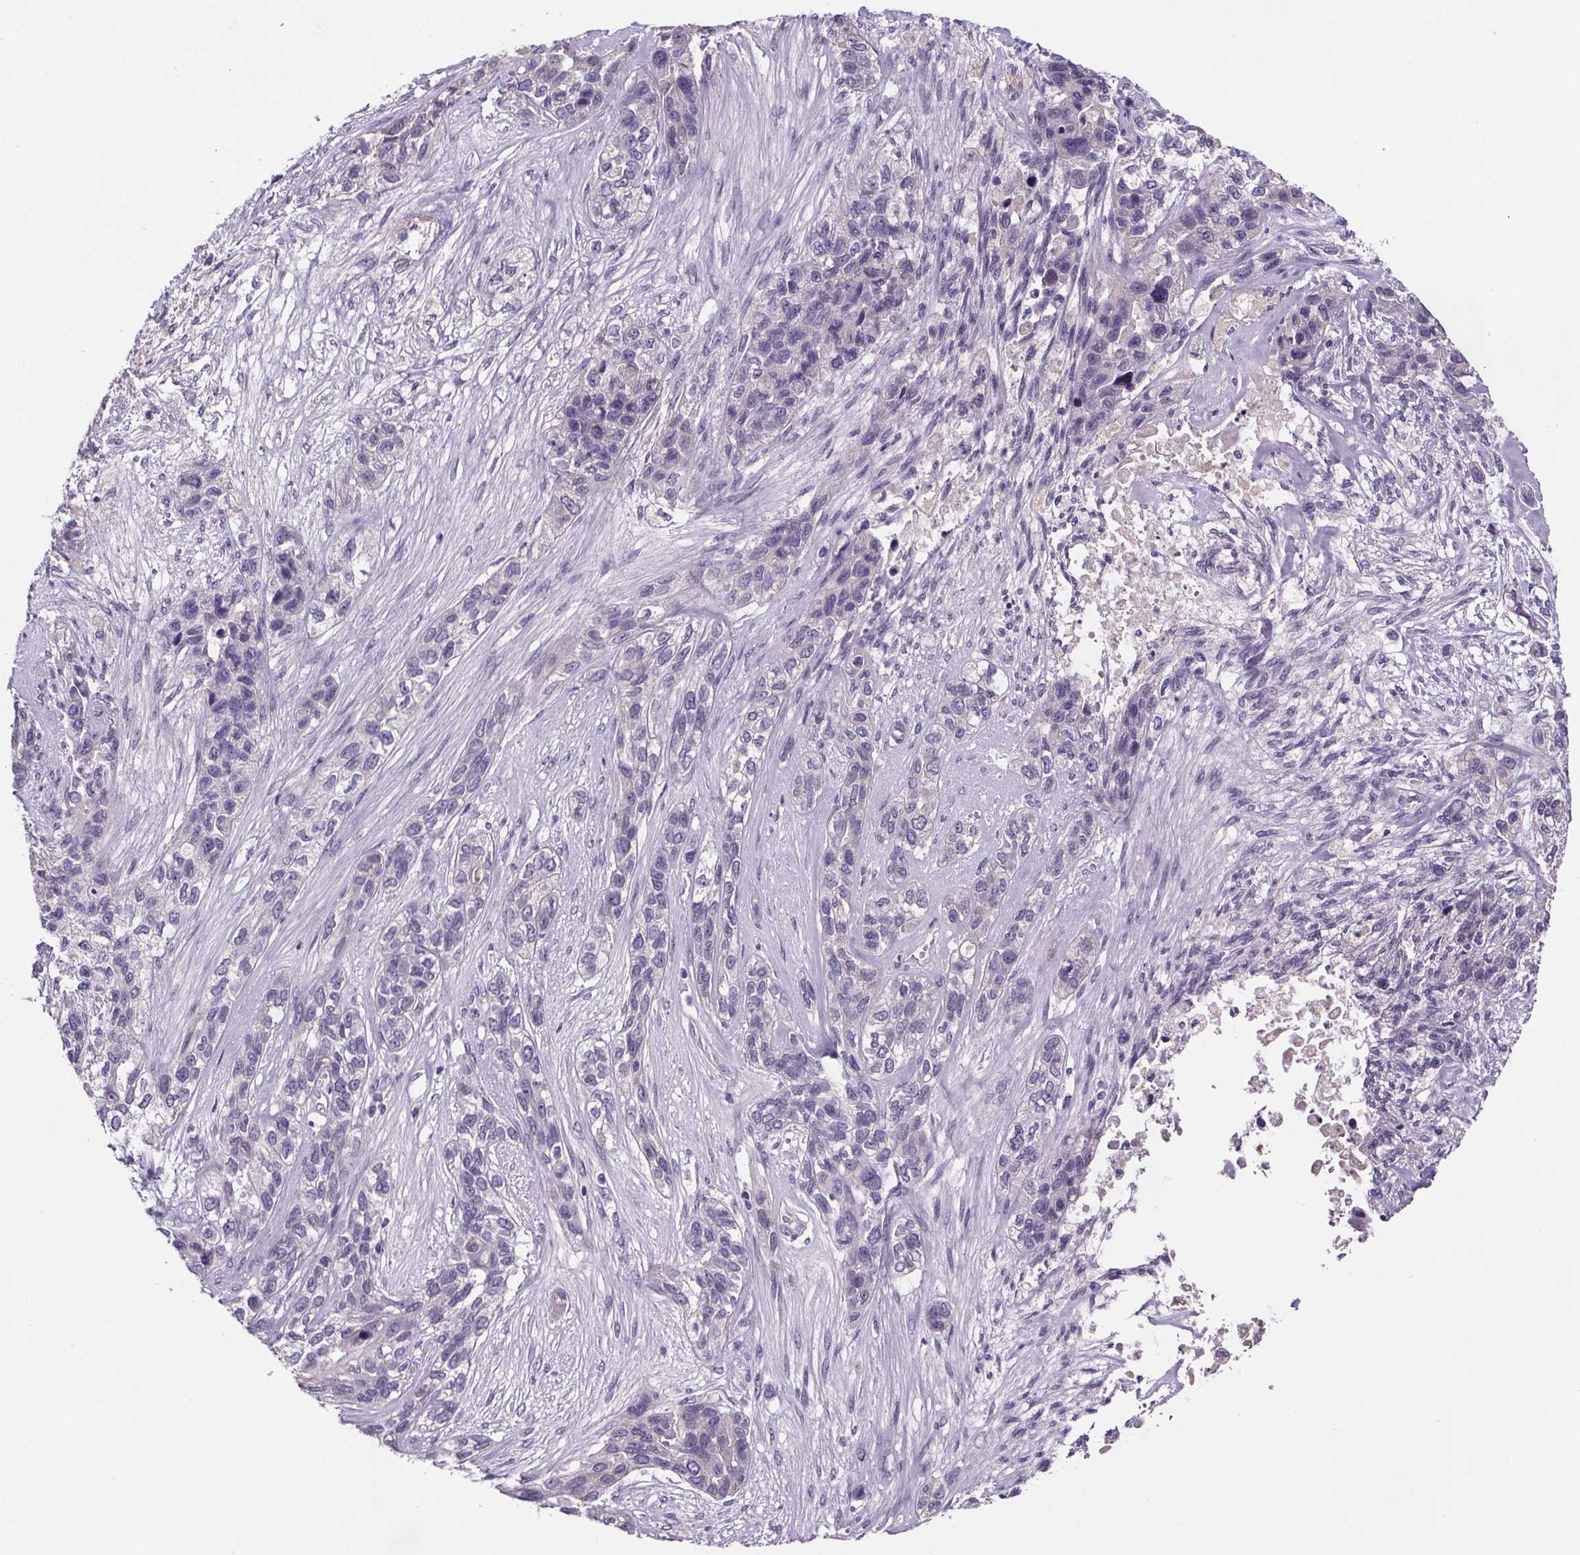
{"staining": {"intensity": "negative", "quantity": "none", "location": "none"}, "tissue": "lung cancer", "cell_type": "Tumor cells", "image_type": "cancer", "snomed": [{"axis": "morphology", "description": "Squamous cell carcinoma, NOS"}, {"axis": "topography", "description": "Lung"}], "caption": "DAB (3,3'-diaminobenzidine) immunohistochemical staining of squamous cell carcinoma (lung) demonstrates no significant expression in tumor cells.", "gene": "CUBN", "patient": {"sex": "female", "age": 70}}